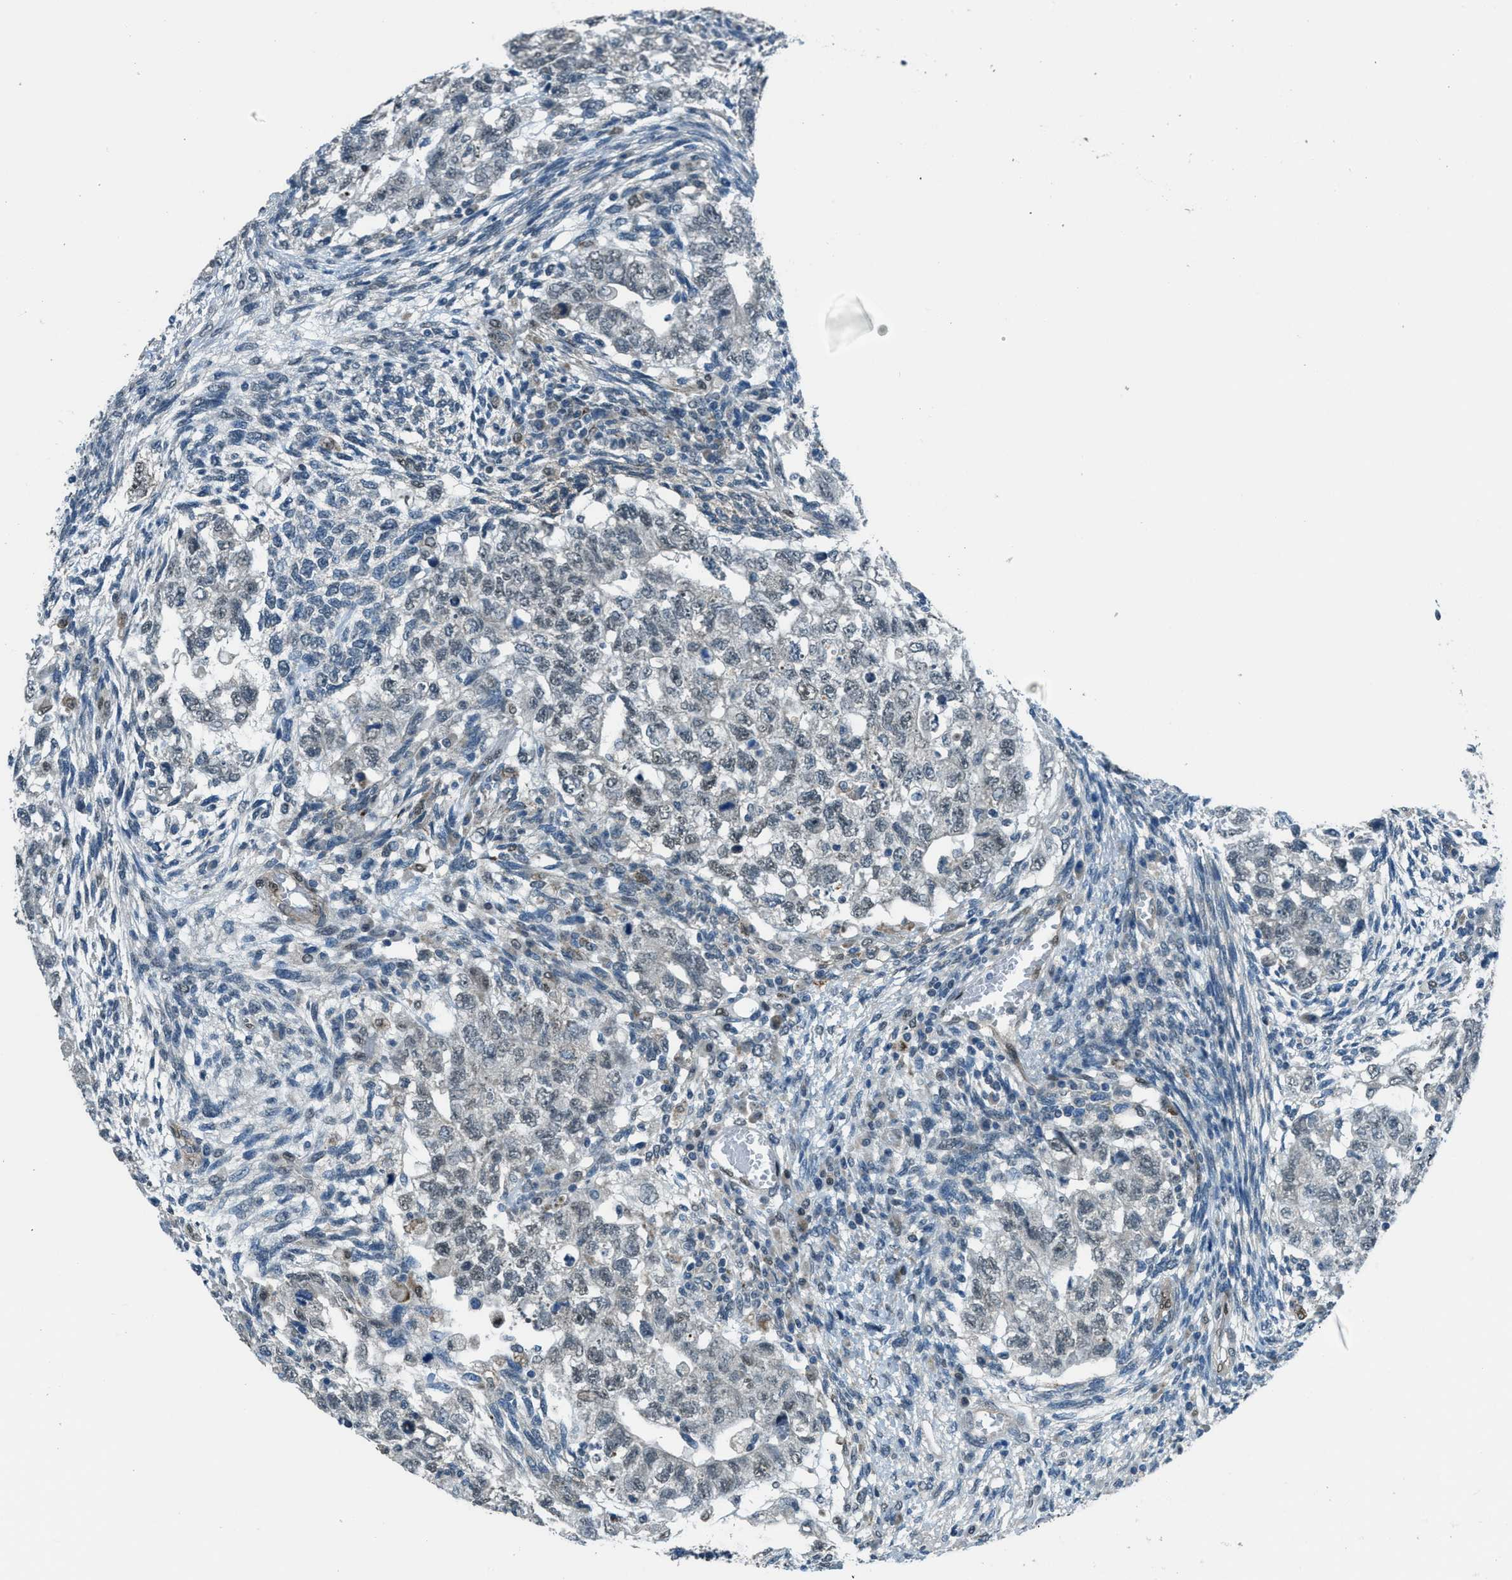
{"staining": {"intensity": "negative", "quantity": "none", "location": "none"}, "tissue": "testis cancer", "cell_type": "Tumor cells", "image_type": "cancer", "snomed": [{"axis": "morphology", "description": "Normal tissue, NOS"}, {"axis": "morphology", "description": "Carcinoma, Embryonal, NOS"}, {"axis": "topography", "description": "Testis"}], "caption": "Tumor cells show no significant protein expression in embryonal carcinoma (testis).", "gene": "NPEPL1", "patient": {"sex": "male", "age": 36}}